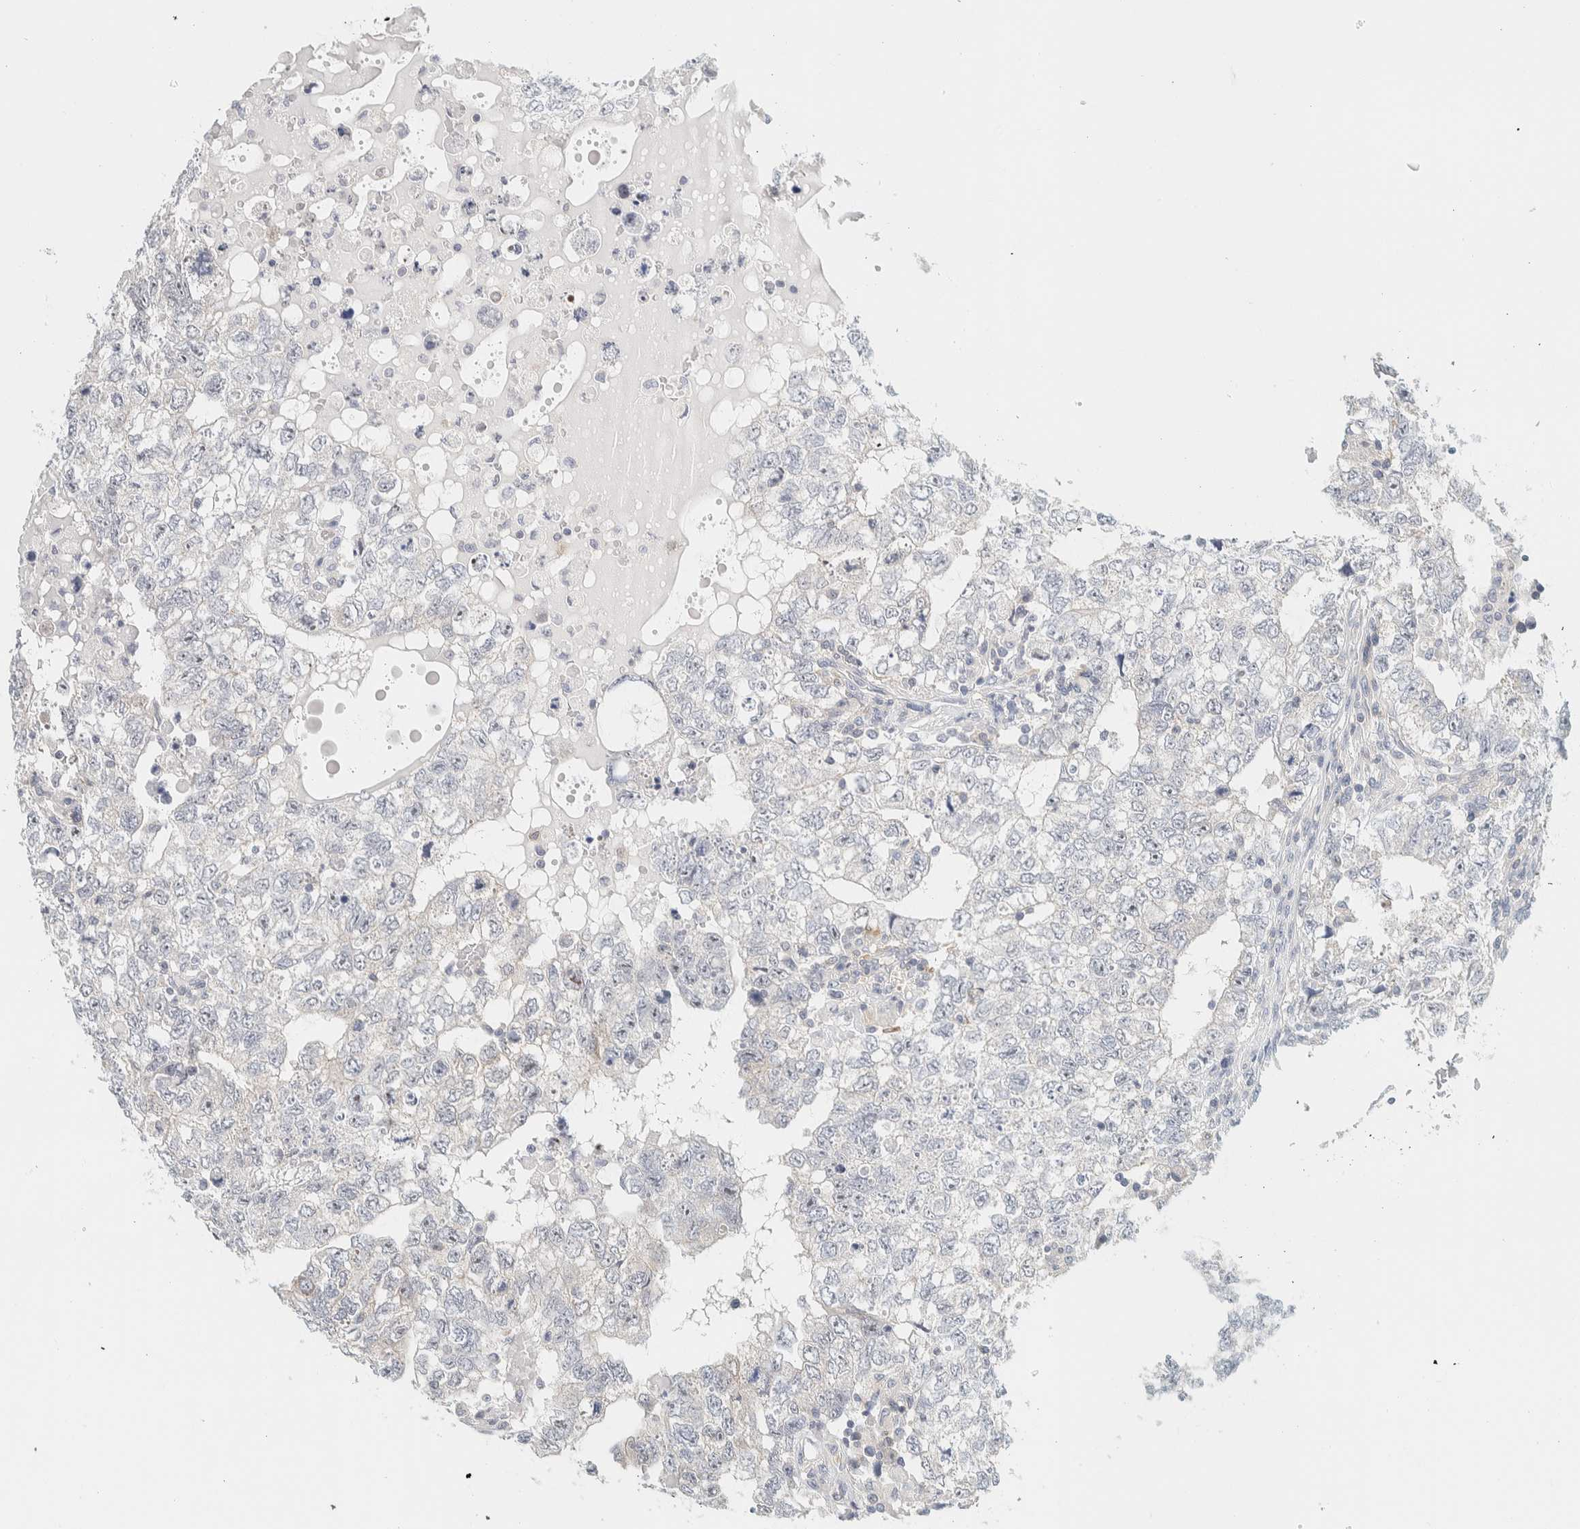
{"staining": {"intensity": "negative", "quantity": "none", "location": "none"}, "tissue": "testis cancer", "cell_type": "Tumor cells", "image_type": "cancer", "snomed": [{"axis": "morphology", "description": "Carcinoma, Embryonal, NOS"}, {"axis": "topography", "description": "Testis"}], "caption": "DAB (3,3'-diaminobenzidine) immunohistochemical staining of testis embryonal carcinoma demonstrates no significant positivity in tumor cells. (Immunohistochemistry, brightfield microscopy, high magnification).", "gene": "NDE1", "patient": {"sex": "male", "age": 36}}